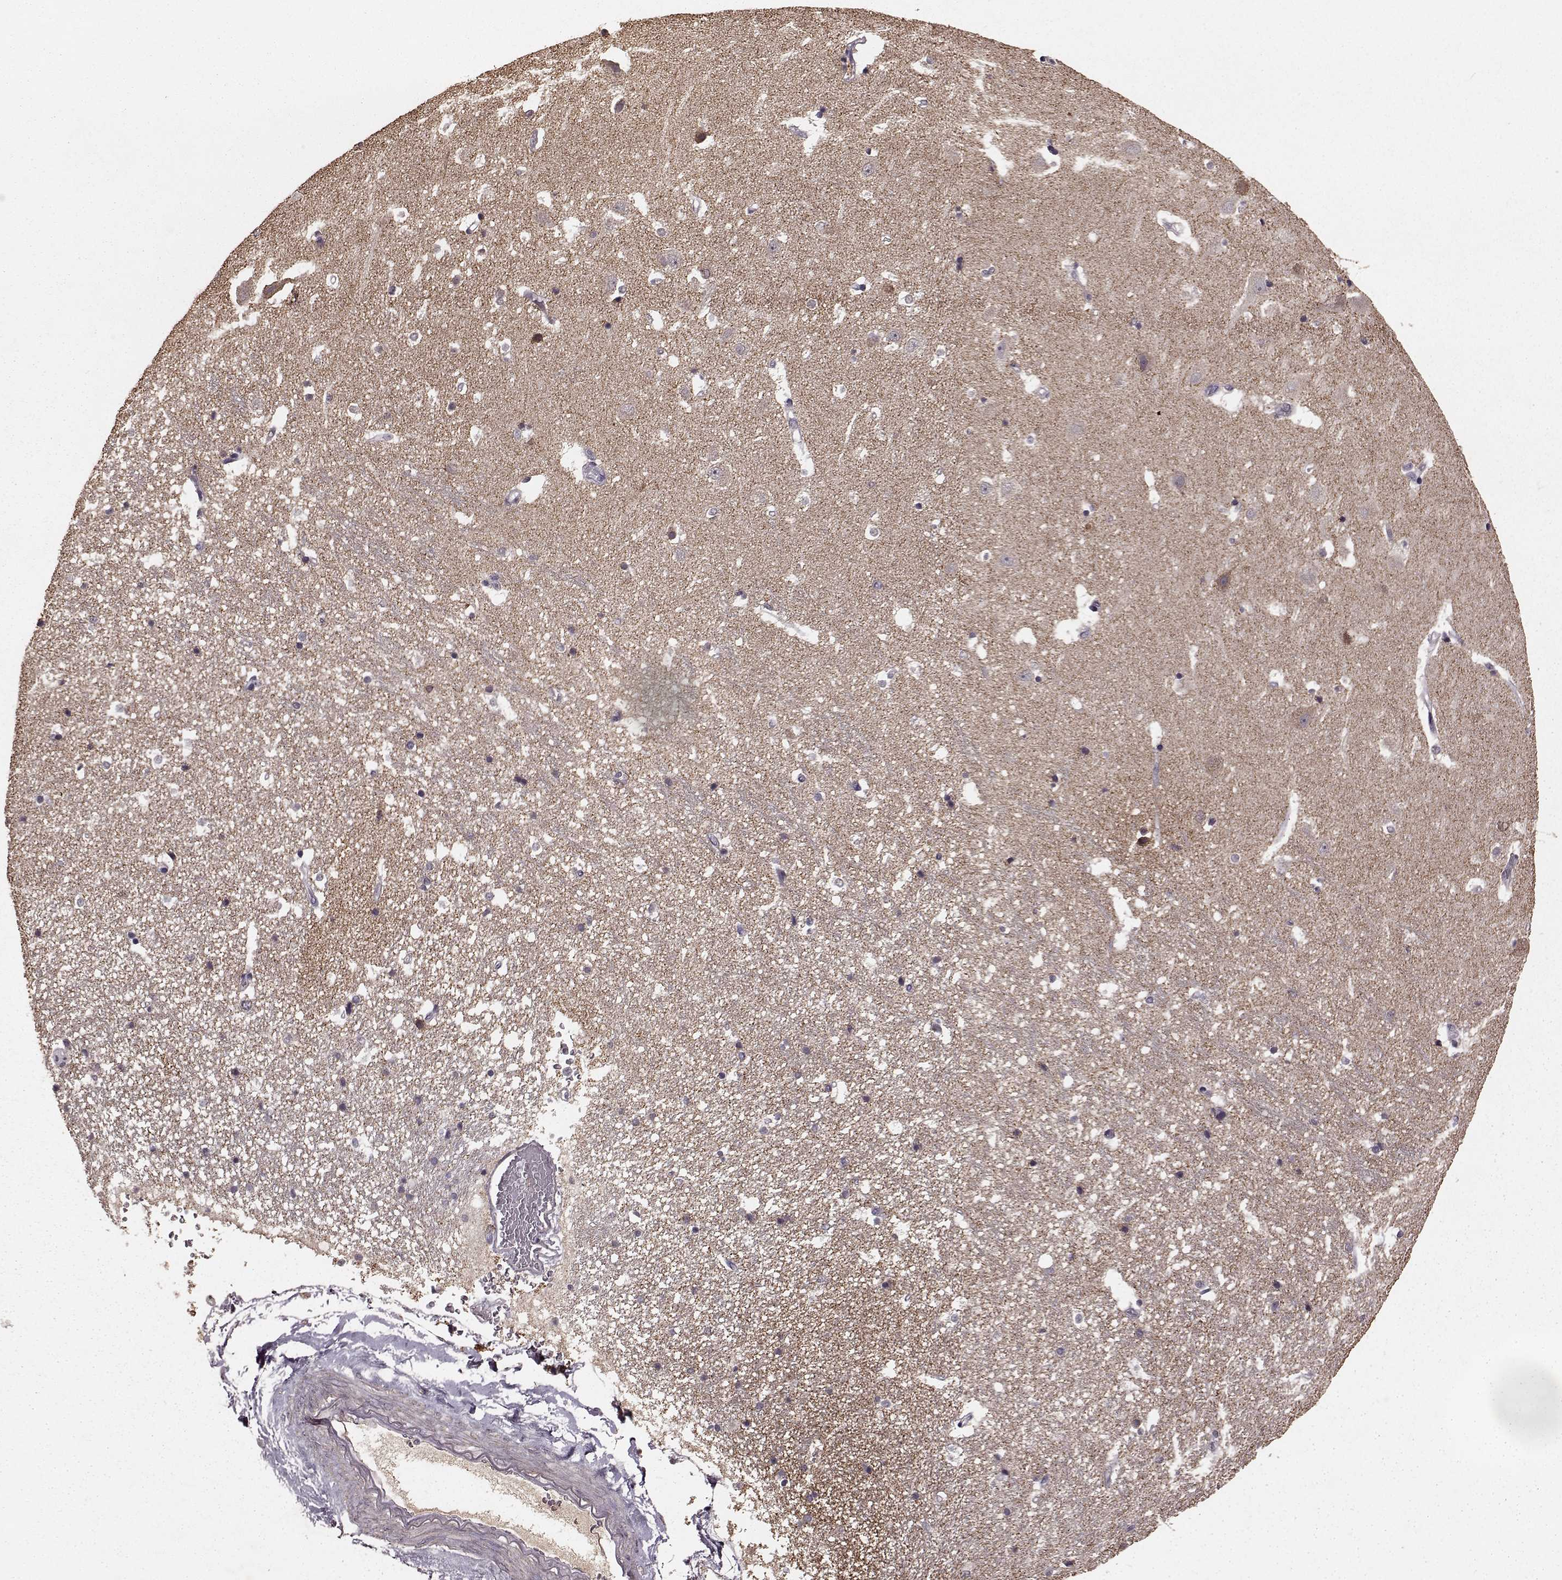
{"staining": {"intensity": "moderate", "quantity": "<25%", "location": "cytoplasmic/membranous"}, "tissue": "hippocampus", "cell_type": "Glial cells", "image_type": "normal", "snomed": [{"axis": "morphology", "description": "Normal tissue, NOS"}, {"axis": "topography", "description": "Hippocampus"}], "caption": "IHC (DAB (3,3'-diaminobenzidine)) staining of benign human hippocampus demonstrates moderate cytoplasmic/membranous protein staining in about <25% of glial cells. Immunohistochemistry stains the protein in brown and the nuclei are stained blue.", "gene": "FRRS1L", "patient": {"sex": "male", "age": 44}}